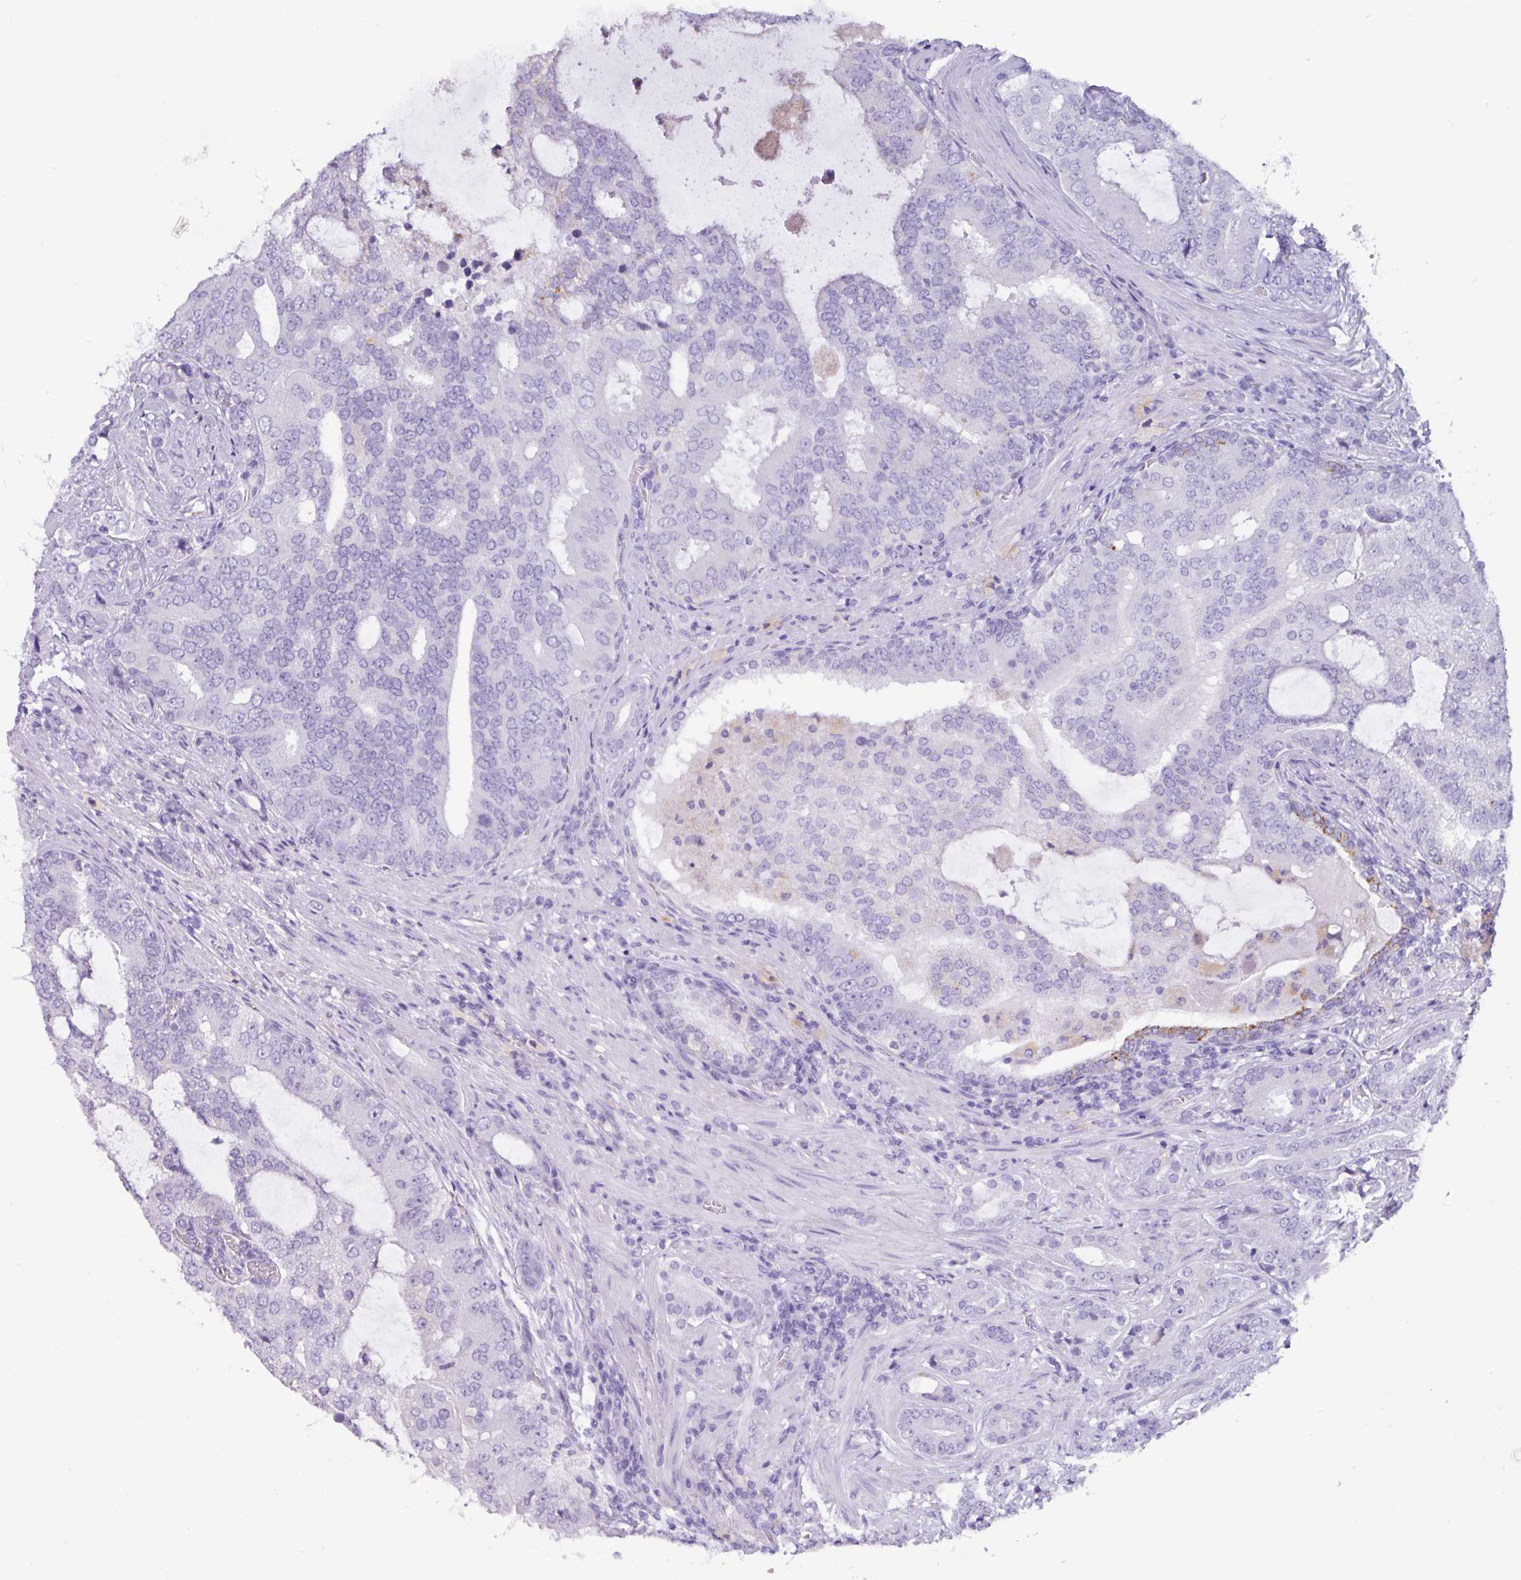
{"staining": {"intensity": "negative", "quantity": "none", "location": "none"}, "tissue": "prostate cancer", "cell_type": "Tumor cells", "image_type": "cancer", "snomed": [{"axis": "morphology", "description": "Adenocarcinoma, High grade"}, {"axis": "topography", "description": "Prostate"}], "caption": "Tumor cells show no significant protein positivity in prostate cancer (high-grade adenocarcinoma).", "gene": "NCCRP1", "patient": {"sex": "male", "age": 55}}